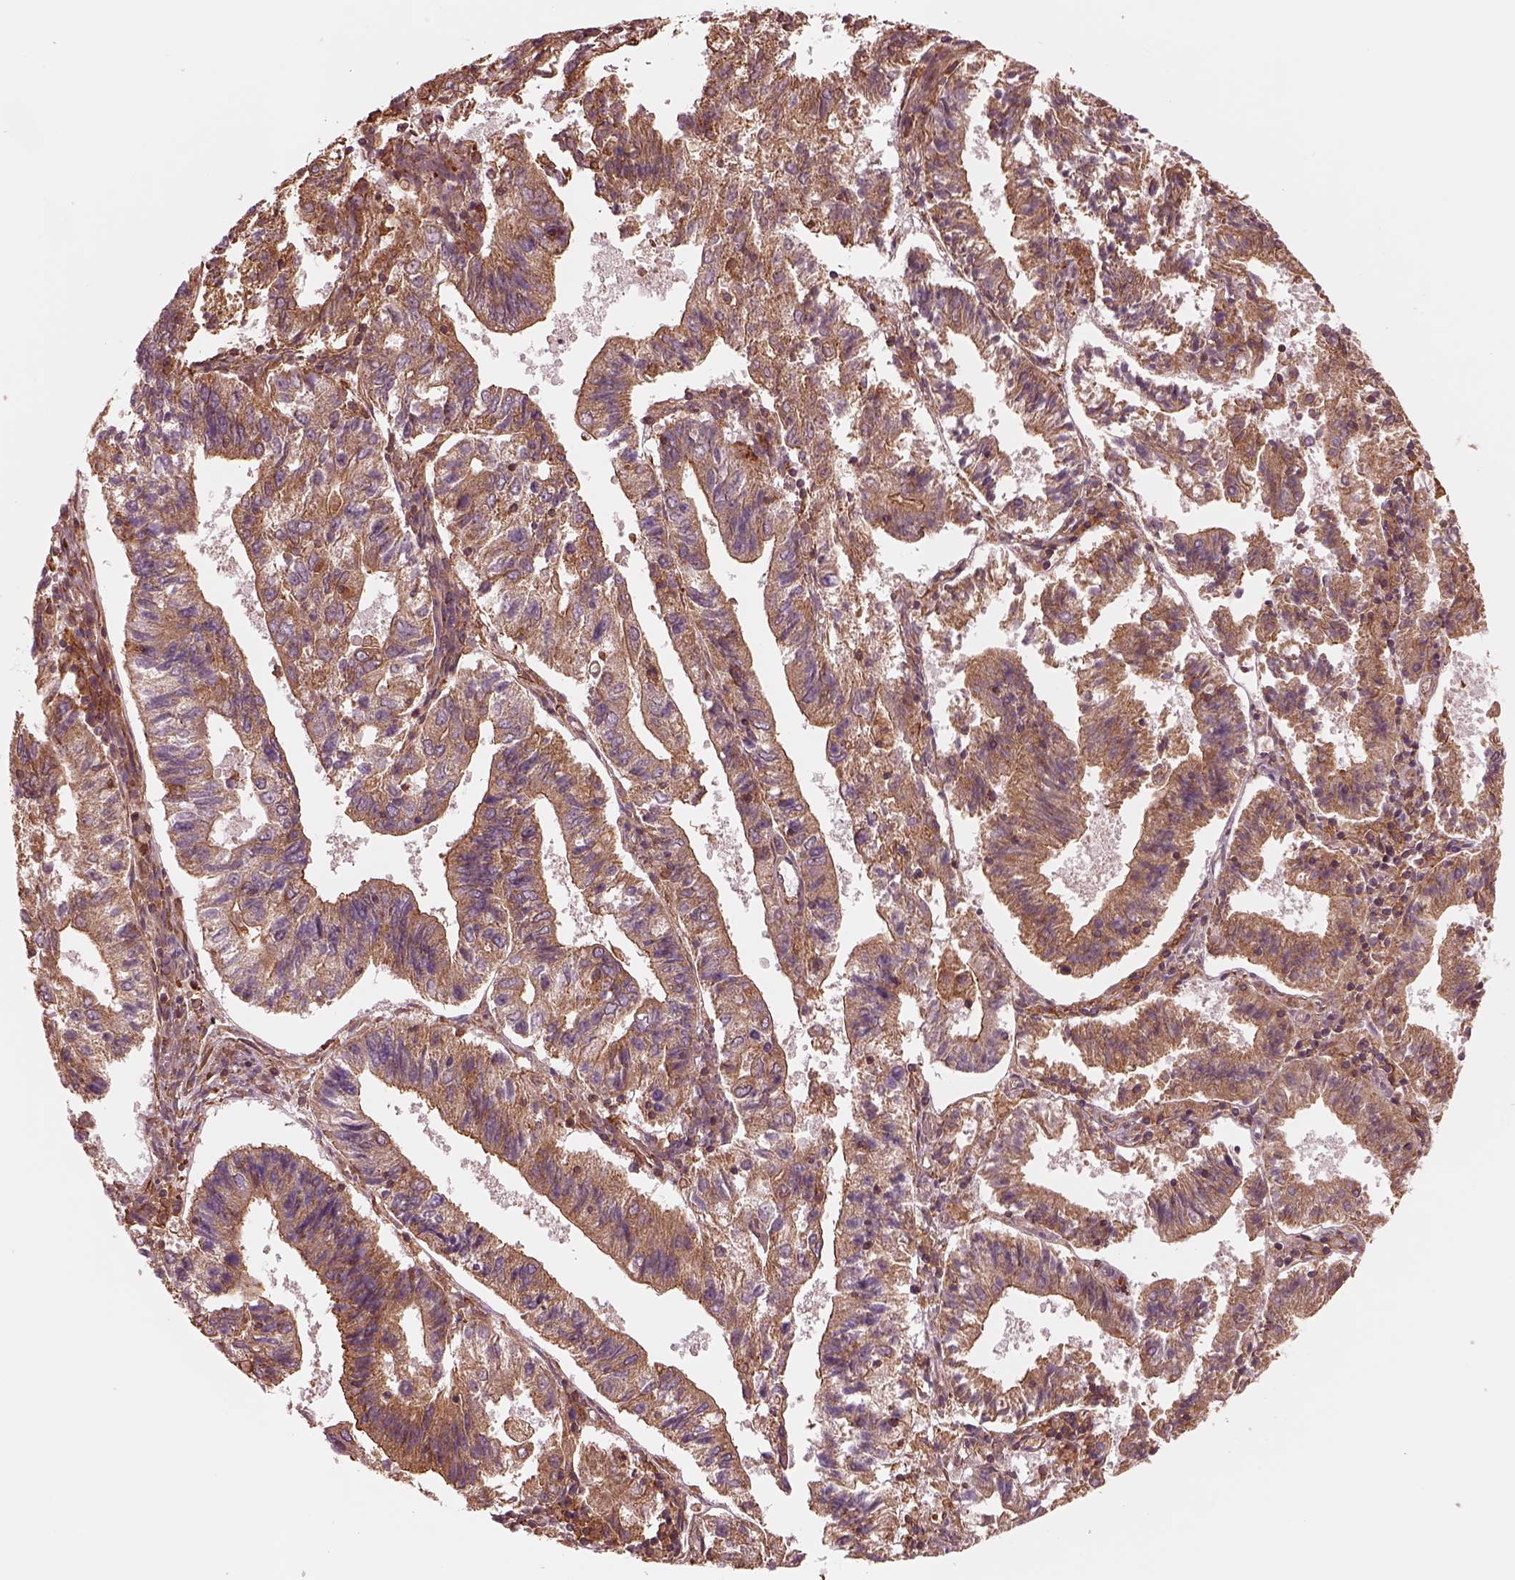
{"staining": {"intensity": "moderate", "quantity": ">75%", "location": "cytoplasmic/membranous"}, "tissue": "endometrial cancer", "cell_type": "Tumor cells", "image_type": "cancer", "snomed": [{"axis": "morphology", "description": "Adenocarcinoma, NOS"}, {"axis": "topography", "description": "Endometrium"}], "caption": "Endometrial cancer (adenocarcinoma) was stained to show a protein in brown. There is medium levels of moderate cytoplasmic/membranous positivity in about >75% of tumor cells.", "gene": "ASCC2", "patient": {"sex": "female", "age": 82}}